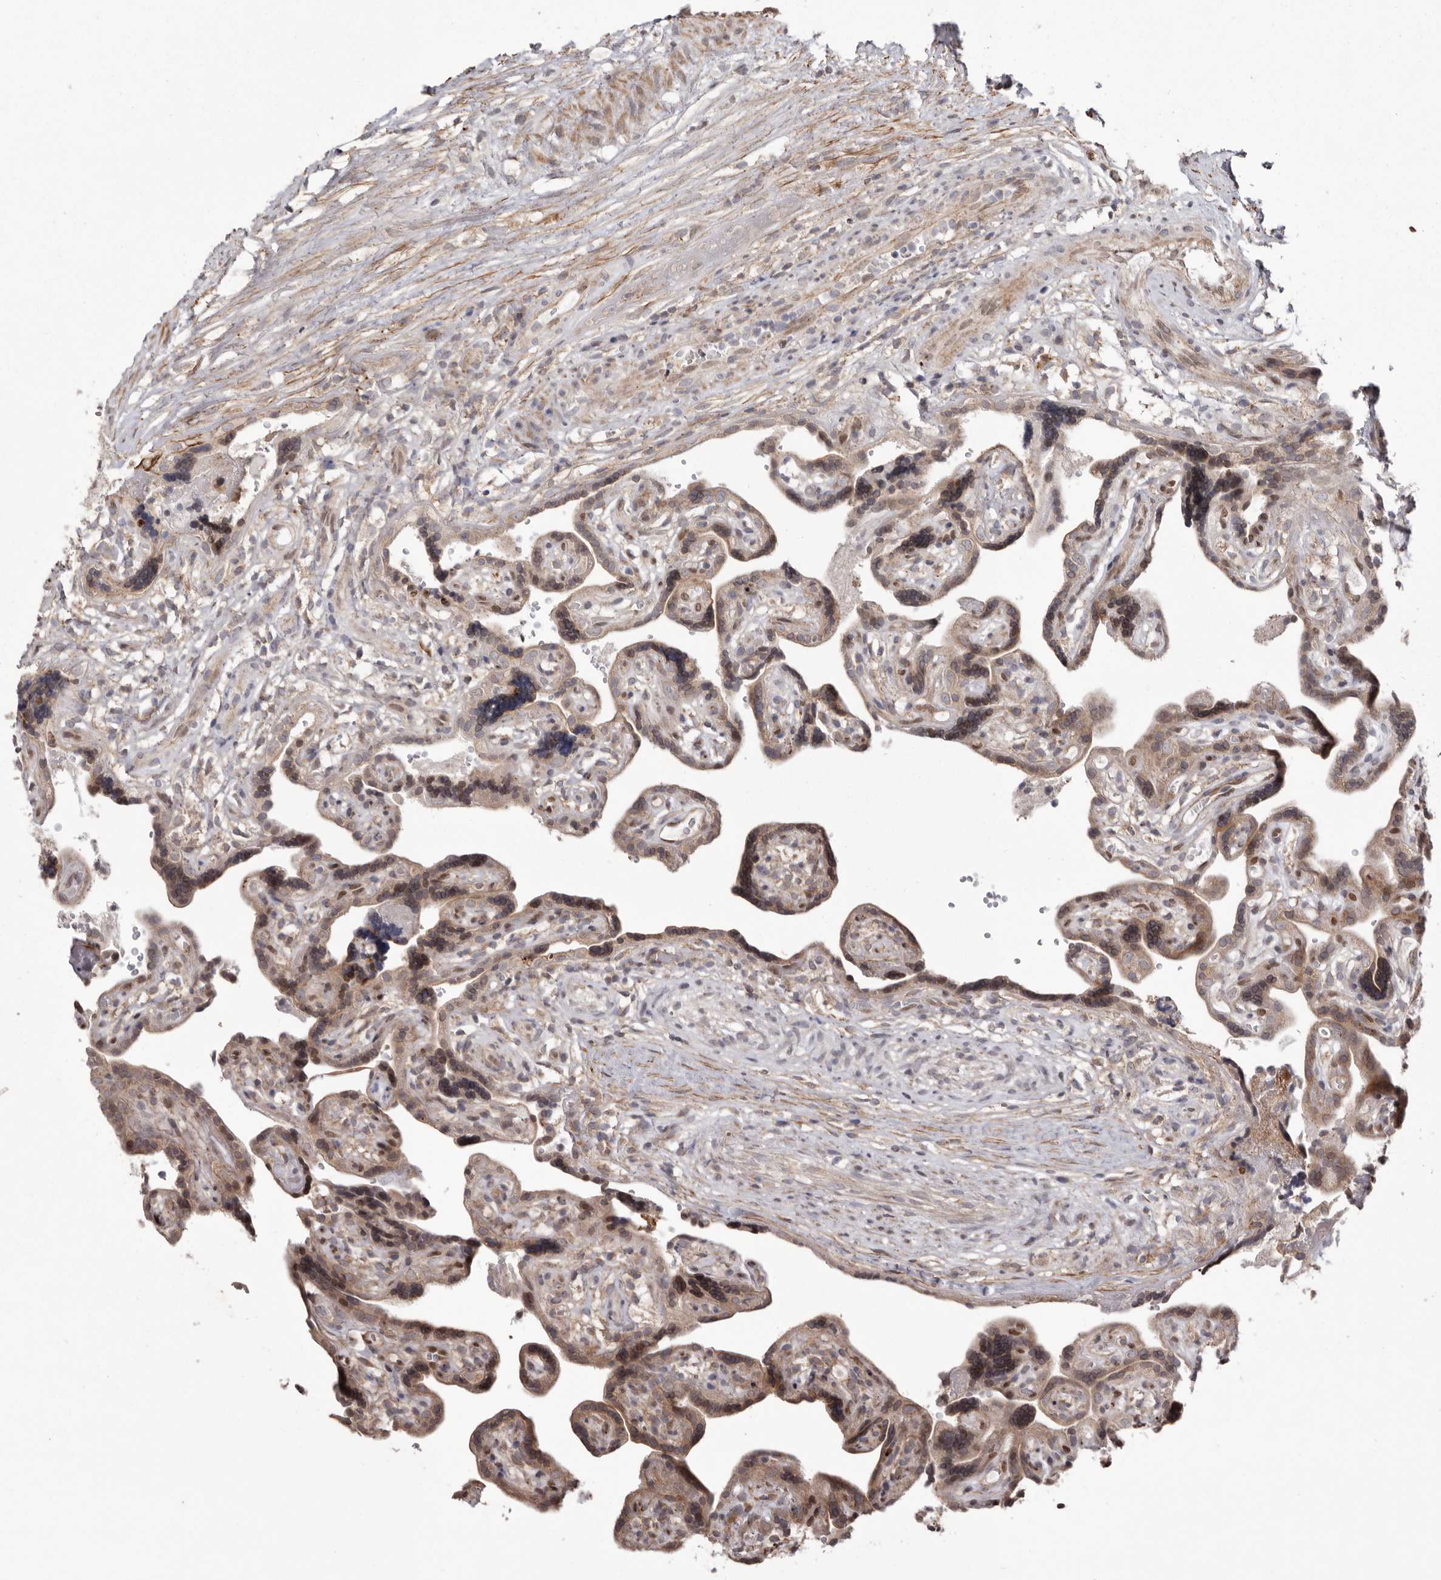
{"staining": {"intensity": "weak", "quantity": ">75%", "location": "cytoplasmic/membranous"}, "tissue": "placenta", "cell_type": "Decidual cells", "image_type": "normal", "snomed": [{"axis": "morphology", "description": "Normal tissue, NOS"}, {"axis": "topography", "description": "Placenta"}], "caption": "An immunohistochemistry histopathology image of unremarkable tissue is shown. Protein staining in brown shows weak cytoplasmic/membranous positivity in placenta within decidual cells. (DAB (3,3'-diaminobenzidine) IHC, brown staining for protein, blue staining for nuclei).", "gene": "NUP43", "patient": {"sex": "female", "age": 30}}